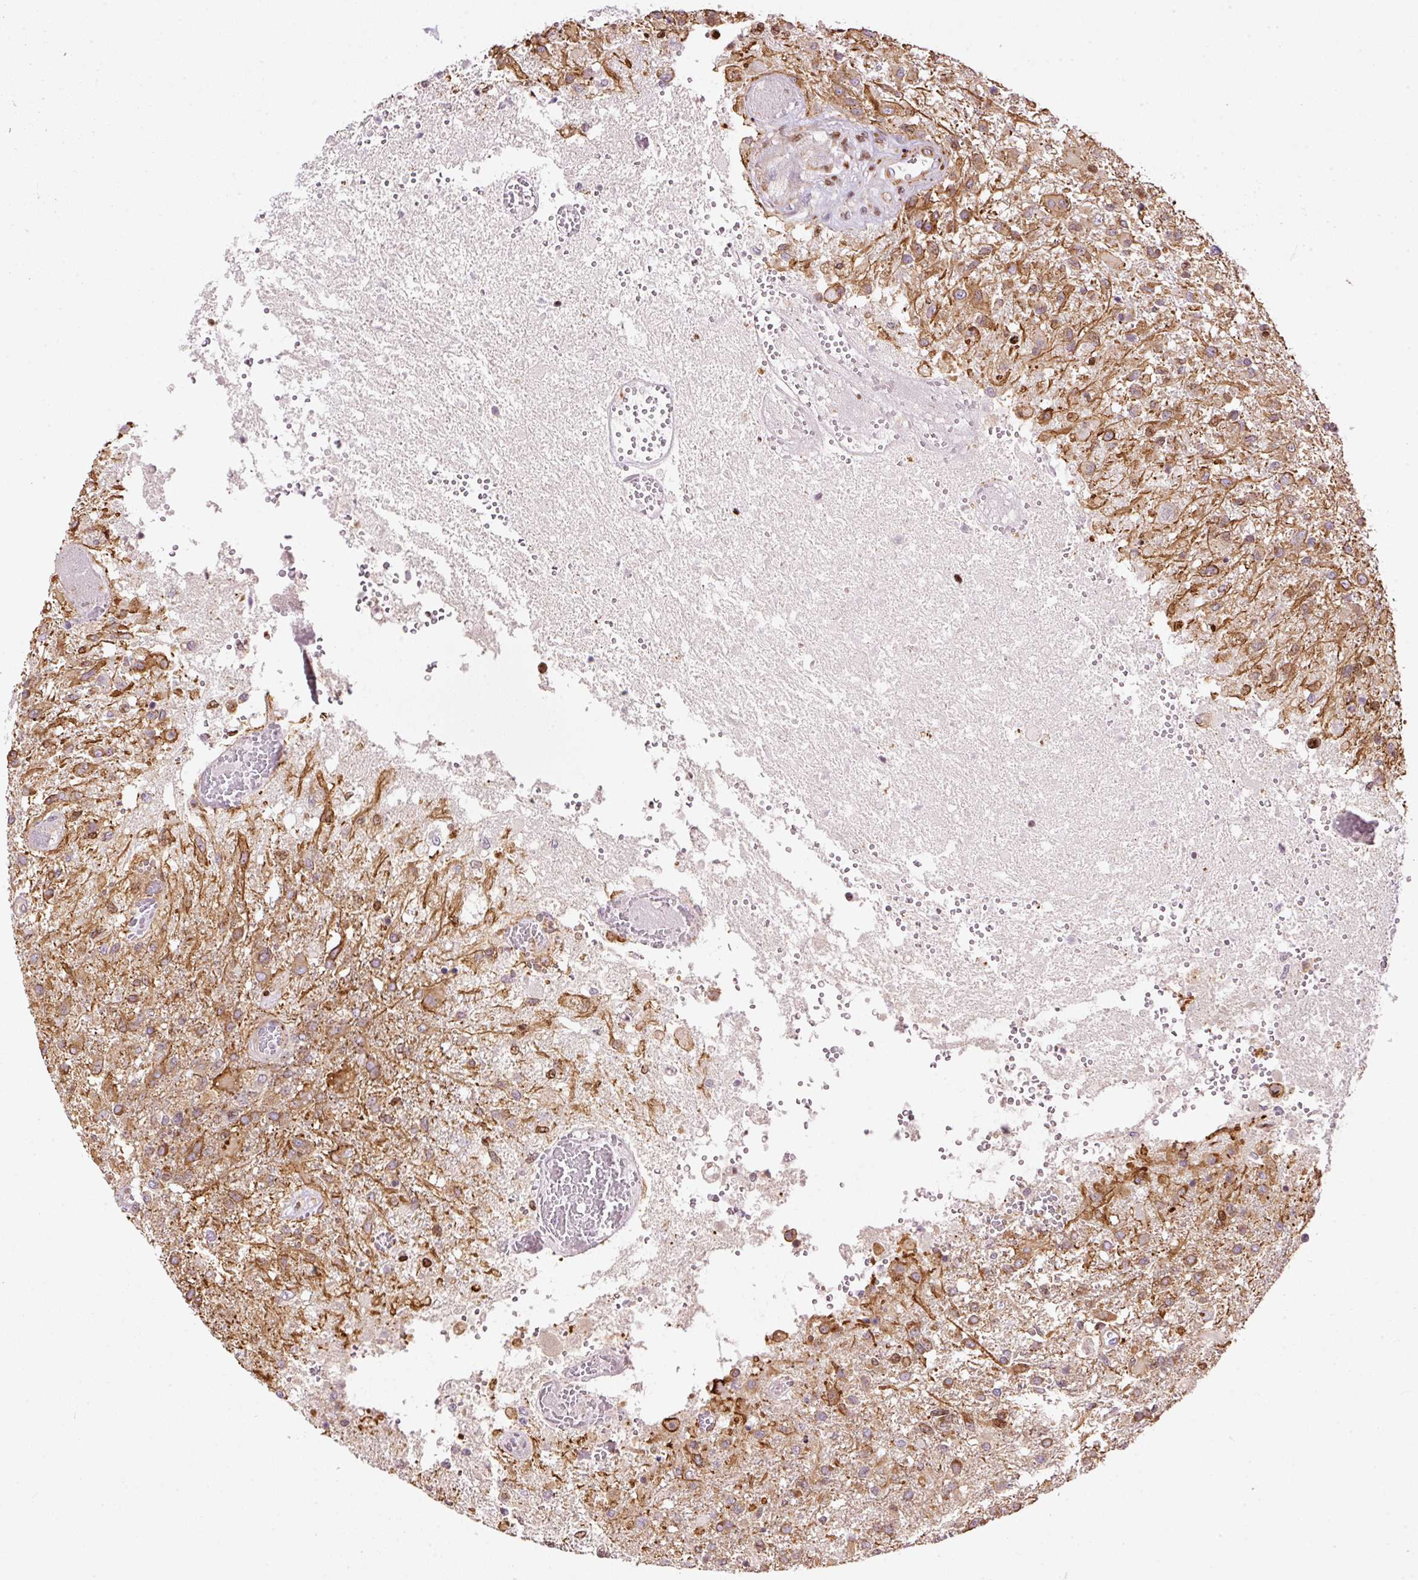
{"staining": {"intensity": "moderate", "quantity": ">75%", "location": "cytoplasmic/membranous"}, "tissue": "glioma", "cell_type": "Tumor cells", "image_type": "cancer", "snomed": [{"axis": "morphology", "description": "Glioma, malignant, High grade"}, {"axis": "topography", "description": "Brain"}], "caption": "Immunohistochemistry micrograph of glioma stained for a protein (brown), which reveals medium levels of moderate cytoplasmic/membranous positivity in about >75% of tumor cells.", "gene": "TMEM8B", "patient": {"sex": "female", "age": 74}}